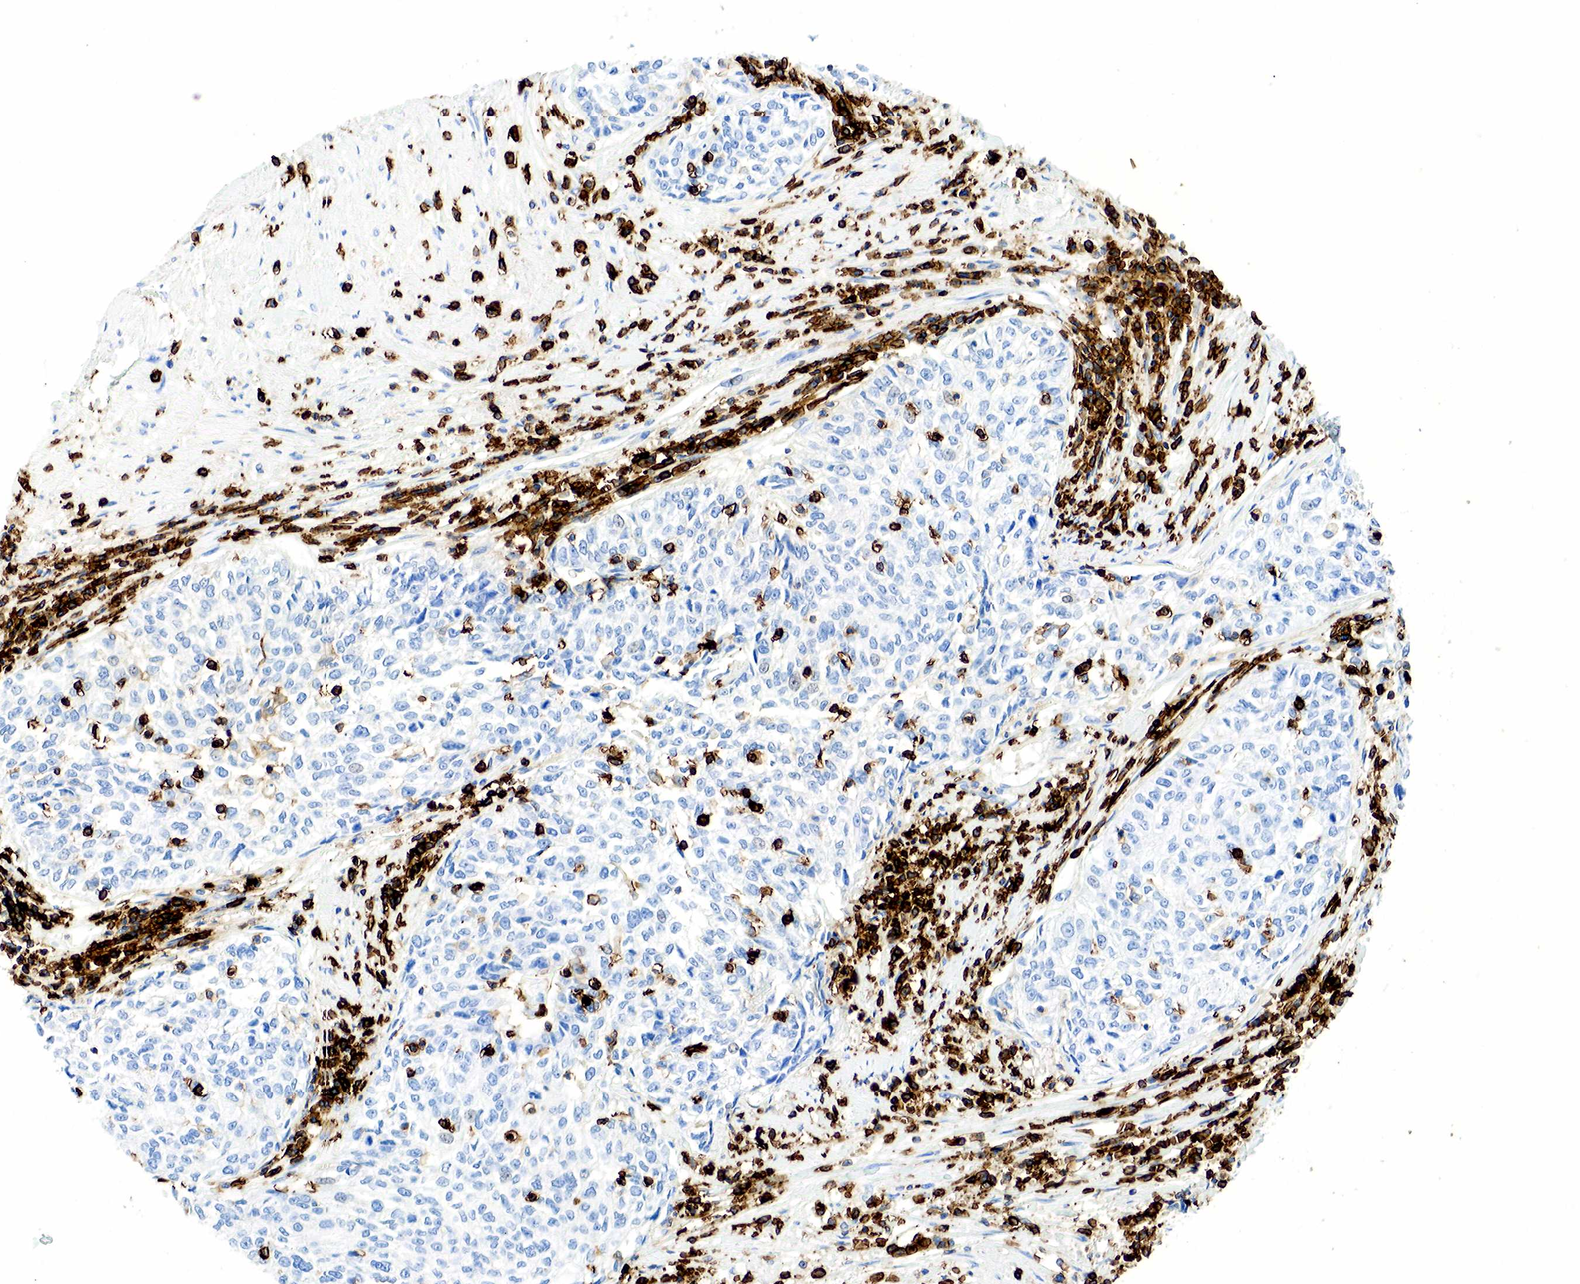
{"staining": {"intensity": "negative", "quantity": "none", "location": "none"}, "tissue": "cervical cancer", "cell_type": "Tumor cells", "image_type": "cancer", "snomed": [{"axis": "morphology", "description": "Squamous cell carcinoma, NOS"}, {"axis": "topography", "description": "Cervix"}], "caption": "Human cervical cancer (squamous cell carcinoma) stained for a protein using IHC shows no staining in tumor cells.", "gene": "PTPRC", "patient": {"sex": "female", "age": 57}}